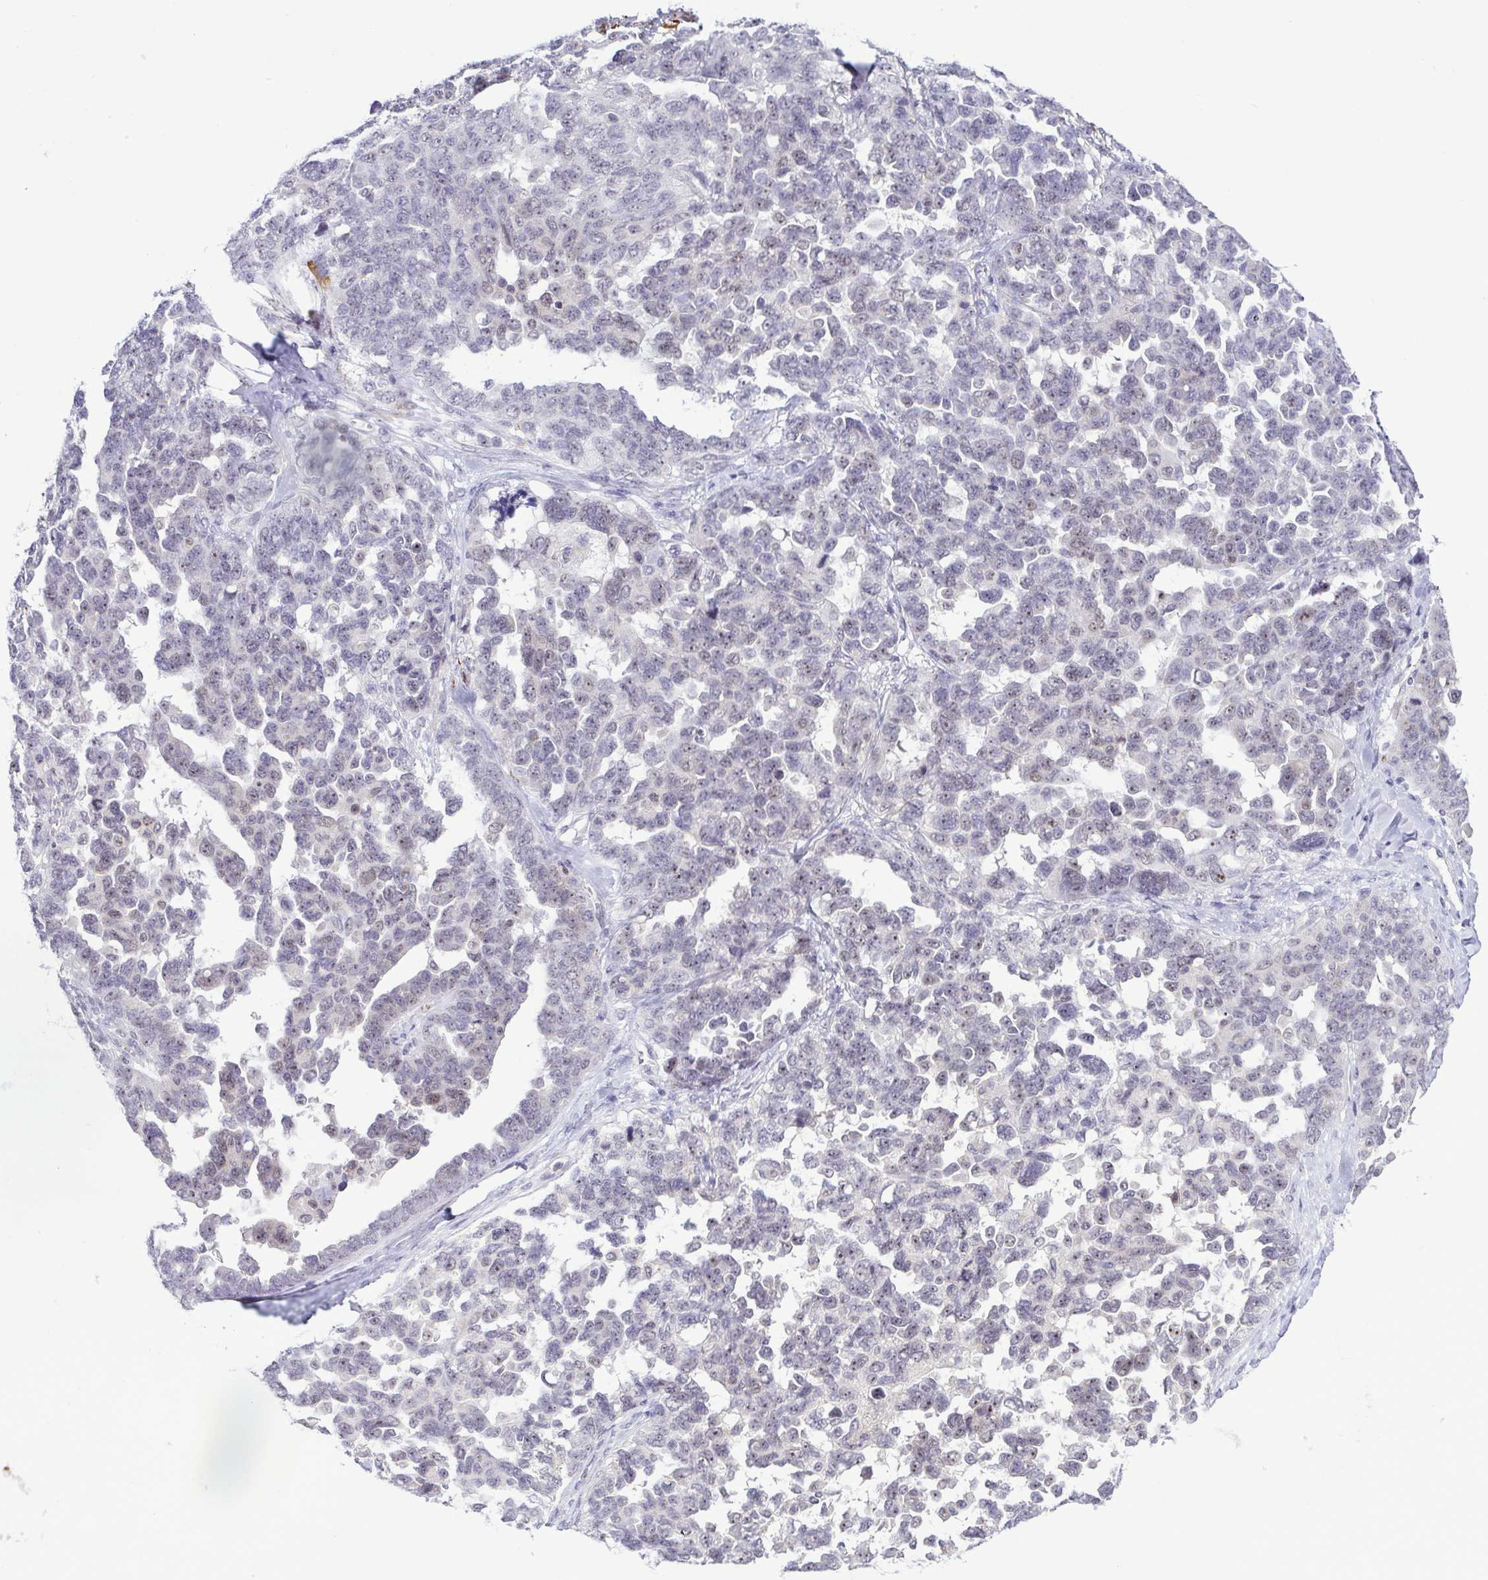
{"staining": {"intensity": "negative", "quantity": "none", "location": "none"}, "tissue": "ovarian cancer", "cell_type": "Tumor cells", "image_type": "cancer", "snomed": [{"axis": "morphology", "description": "Cystadenocarcinoma, serous, NOS"}, {"axis": "topography", "description": "Ovary"}], "caption": "IHC micrograph of ovarian cancer (serous cystadenocarcinoma) stained for a protein (brown), which demonstrates no staining in tumor cells.", "gene": "RSL24D1", "patient": {"sex": "female", "age": 69}}